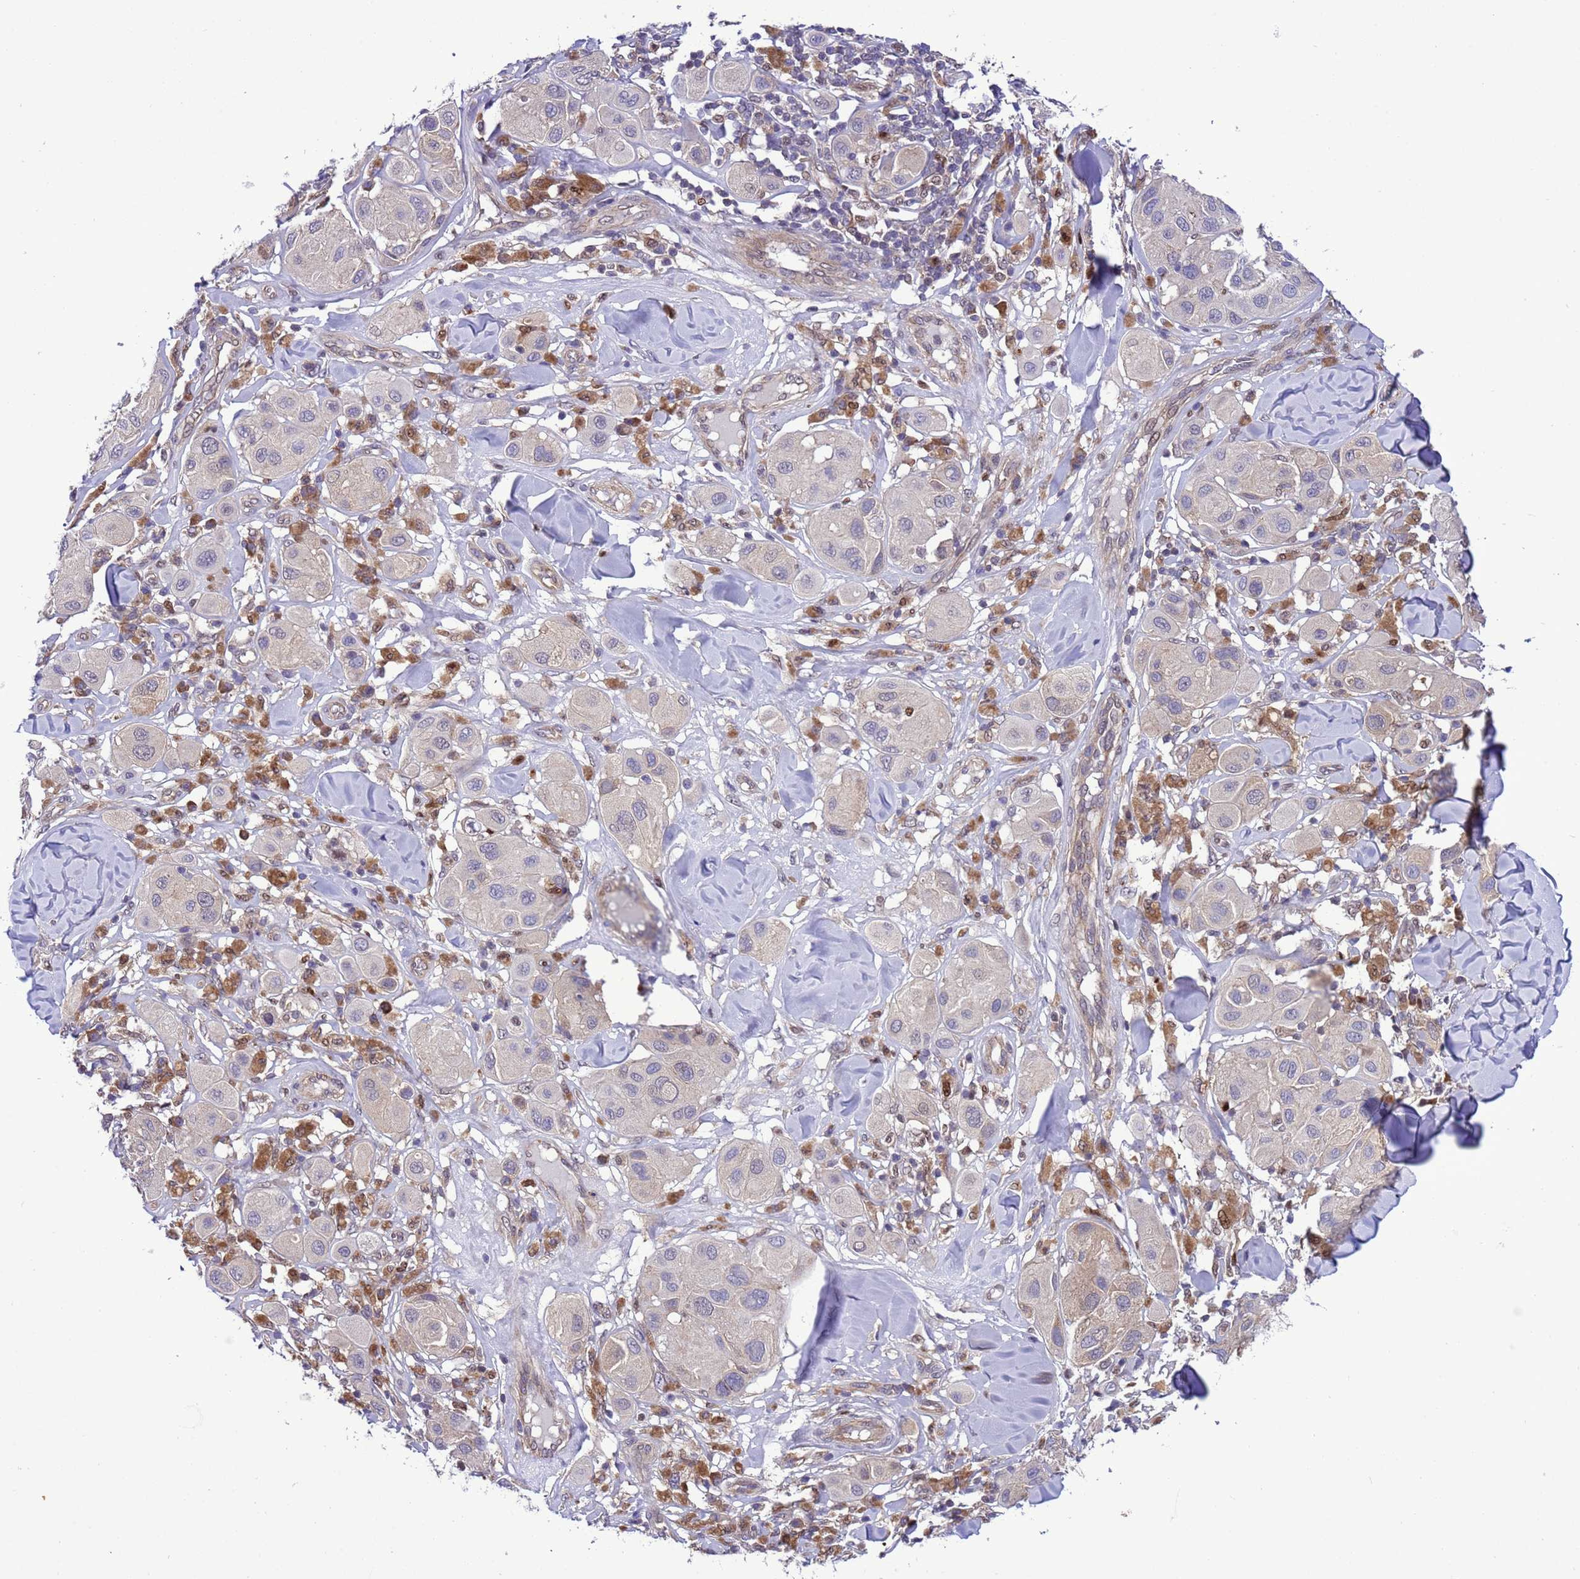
{"staining": {"intensity": "negative", "quantity": "none", "location": "none"}, "tissue": "melanoma", "cell_type": "Tumor cells", "image_type": "cancer", "snomed": [{"axis": "morphology", "description": "Malignant melanoma, Metastatic site"}, {"axis": "topography", "description": "Skin"}], "caption": "Malignant melanoma (metastatic site) was stained to show a protein in brown. There is no significant expression in tumor cells.", "gene": "RASD1", "patient": {"sex": "male", "age": 41}}